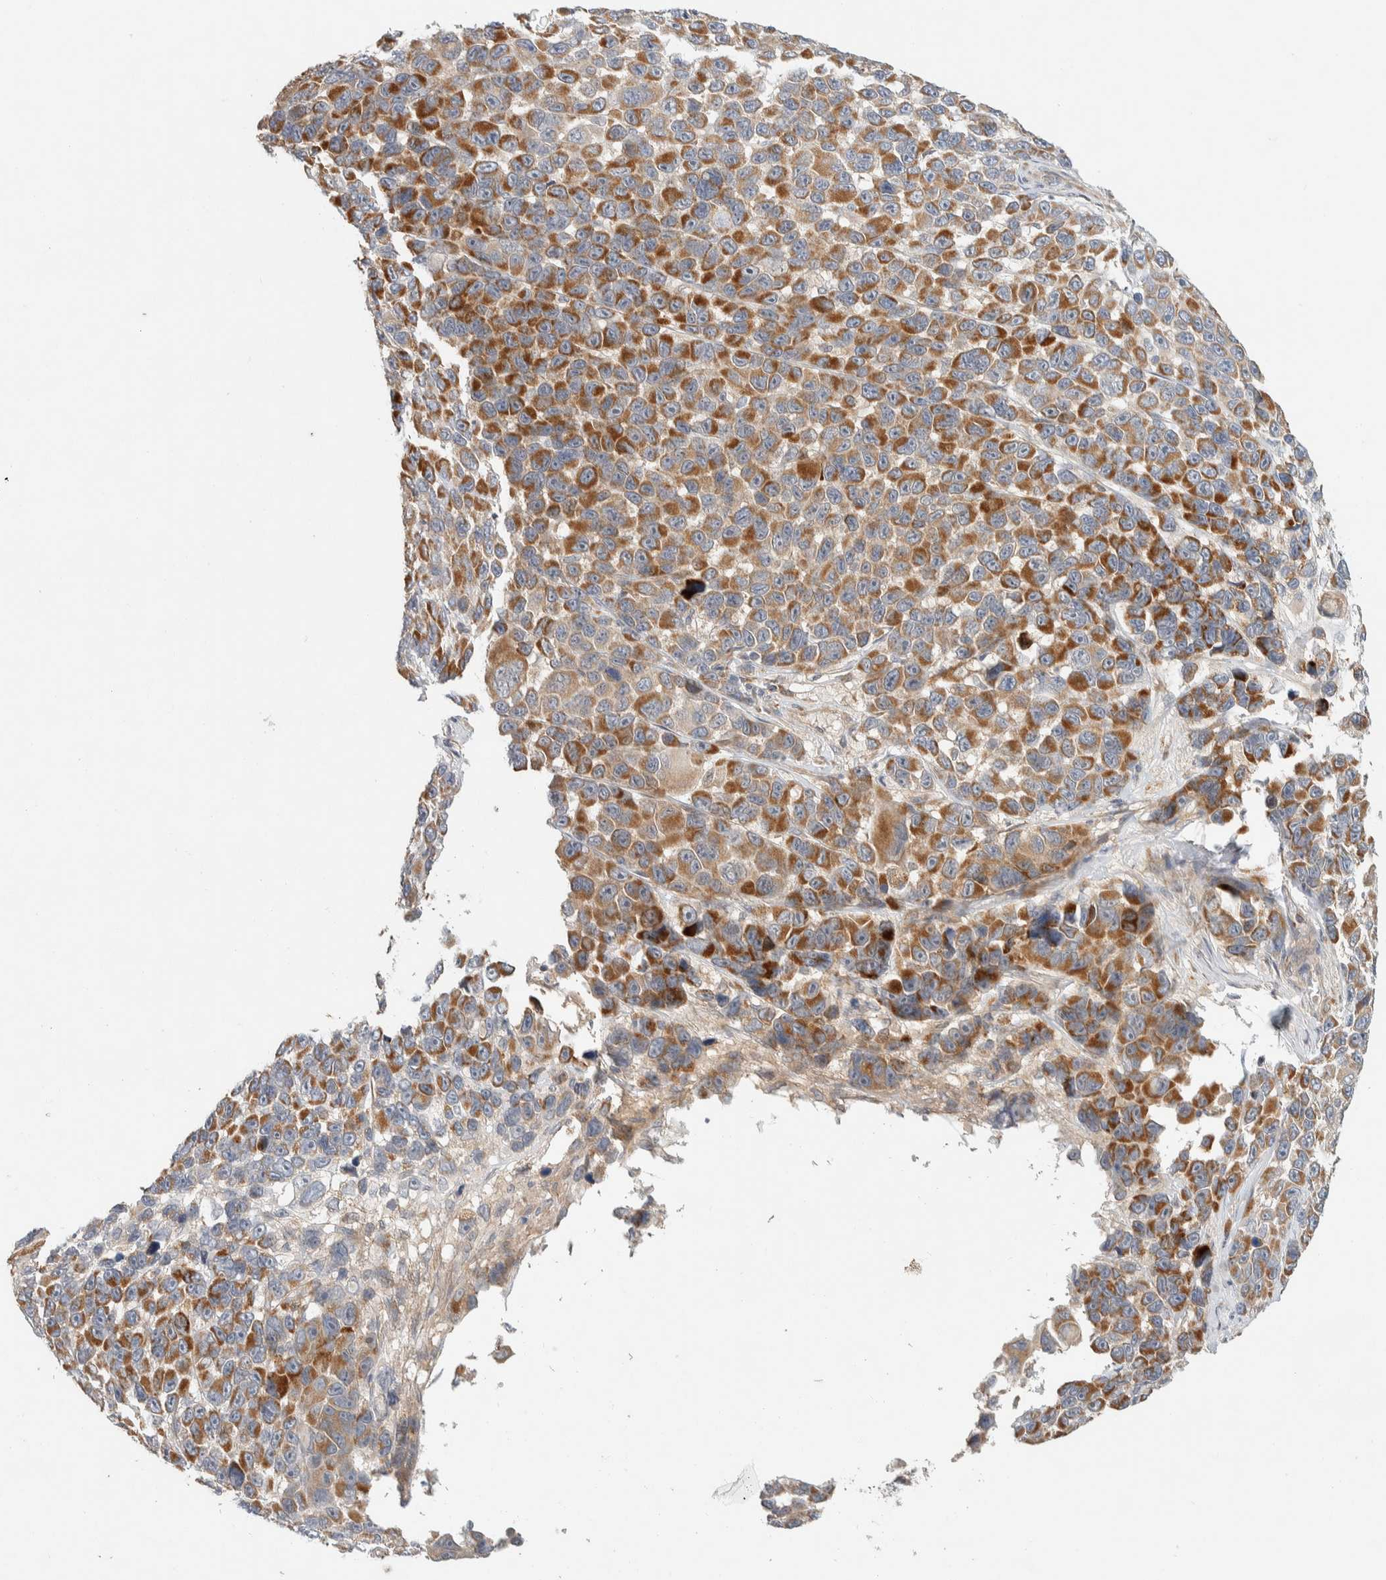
{"staining": {"intensity": "moderate", "quantity": ">75%", "location": "cytoplasmic/membranous"}, "tissue": "melanoma", "cell_type": "Tumor cells", "image_type": "cancer", "snomed": [{"axis": "morphology", "description": "Malignant melanoma, NOS"}, {"axis": "topography", "description": "Skin"}], "caption": "The micrograph shows staining of malignant melanoma, revealing moderate cytoplasmic/membranous protein staining (brown color) within tumor cells. (DAB IHC, brown staining for protein, blue staining for nuclei).", "gene": "KIF9", "patient": {"sex": "male", "age": 53}}